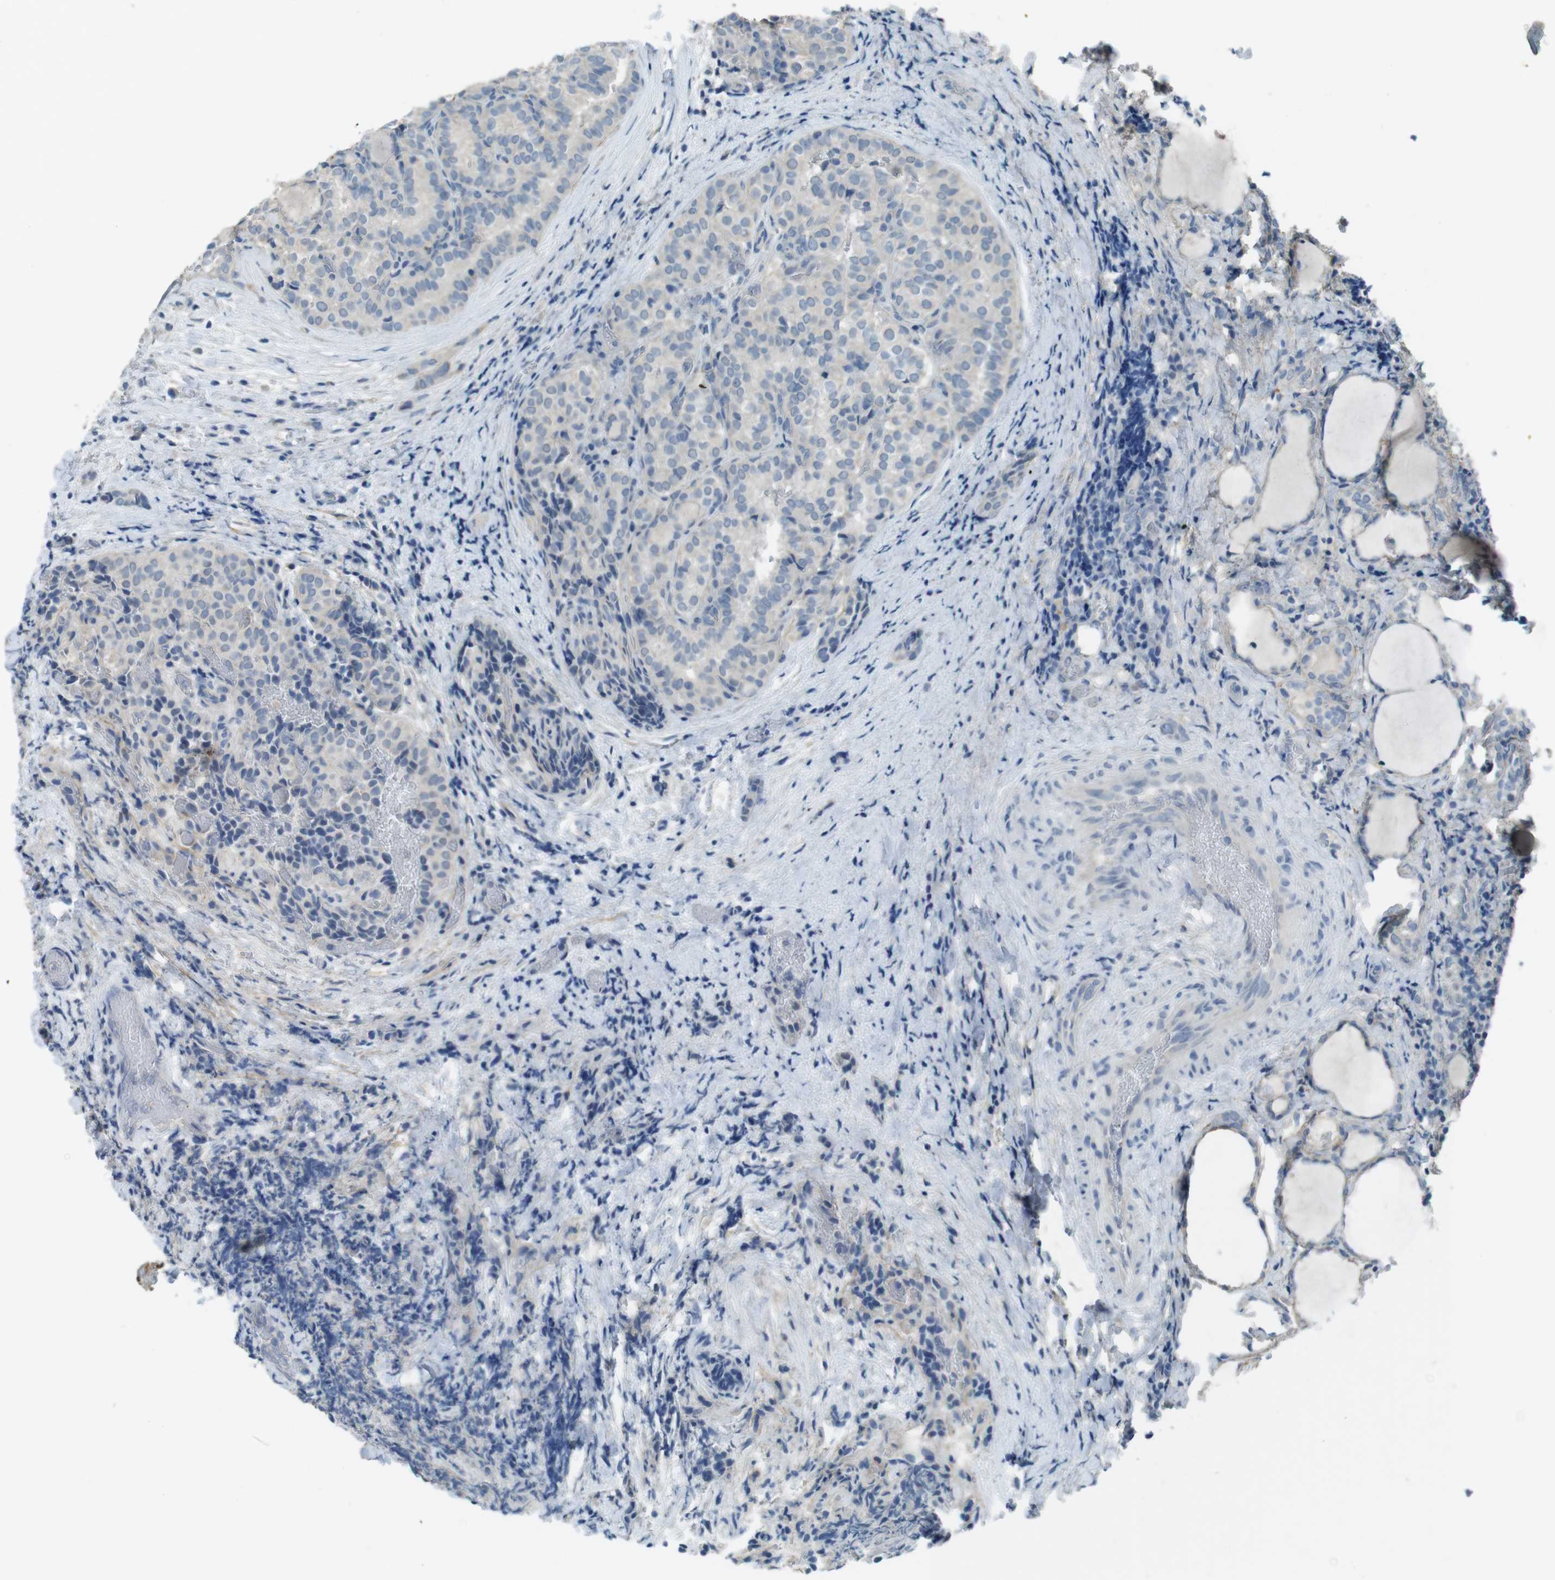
{"staining": {"intensity": "negative", "quantity": "none", "location": "none"}, "tissue": "thyroid cancer", "cell_type": "Tumor cells", "image_type": "cancer", "snomed": [{"axis": "morphology", "description": "Normal tissue, NOS"}, {"axis": "morphology", "description": "Papillary adenocarcinoma, NOS"}, {"axis": "topography", "description": "Thyroid gland"}], "caption": "The photomicrograph demonstrates no staining of tumor cells in papillary adenocarcinoma (thyroid).", "gene": "ENTPD7", "patient": {"sex": "female", "age": 30}}